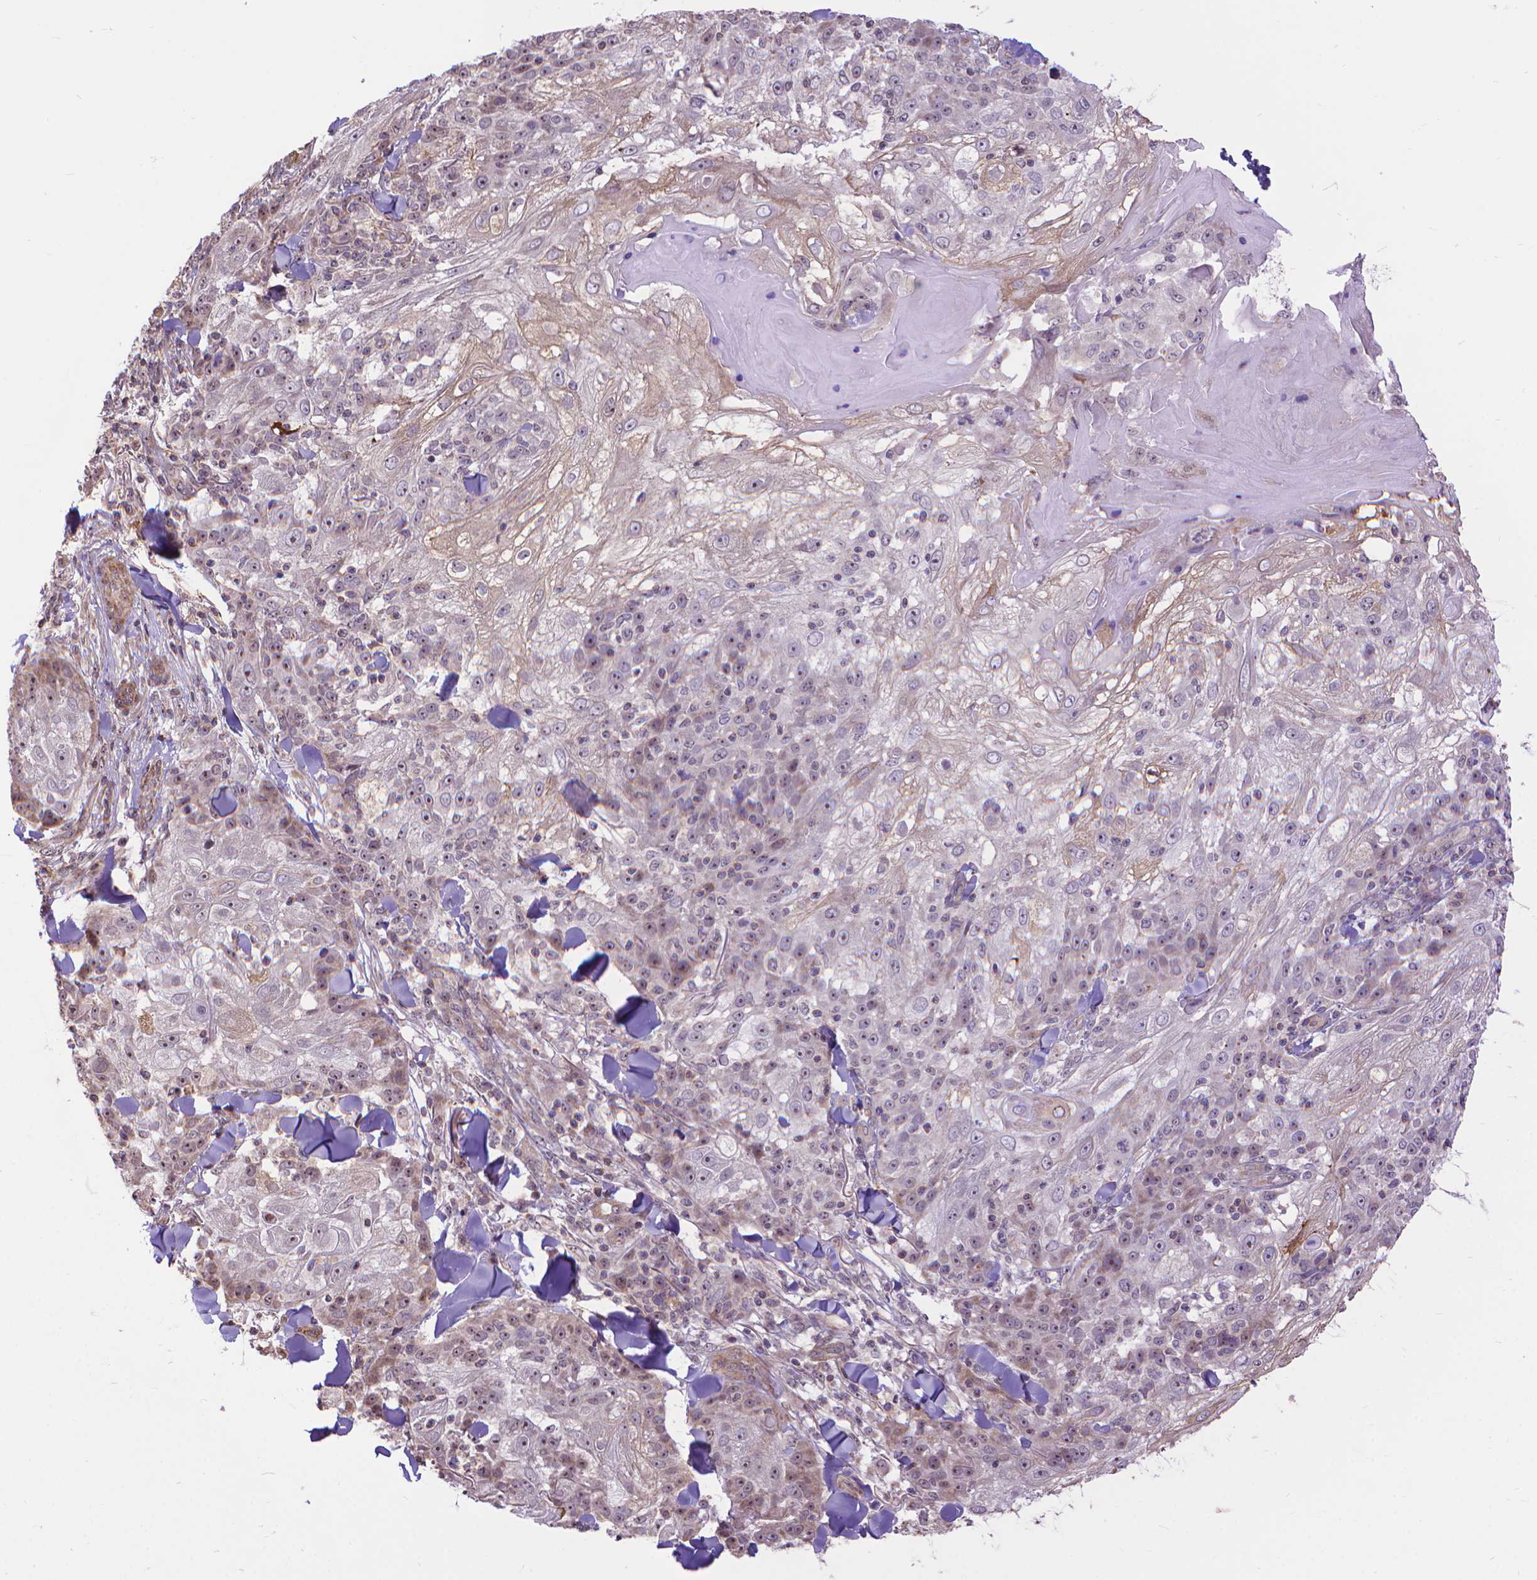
{"staining": {"intensity": "weak", "quantity": "<25%", "location": "nuclear"}, "tissue": "skin cancer", "cell_type": "Tumor cells", "image_type": "cancer", "snomed": [{"axis": "morphology", "description": "Normal tissue, NOS"}, {"axis": "morphology", "description": "Squamous cell carcinoma, NOS"}, {"axis": "topography", "description": "Skin"}], "caption": "The IHC image has no significant positivity in tumor cells of squamous cell carcinoma (skin) tissue. (Stains: DAB IHC with hematoxylin counter stain, Microscopy: brightfield microscopy at high magnification).", "gene": "TMEM135", "patient": {"sex": "female", "age": 83}}